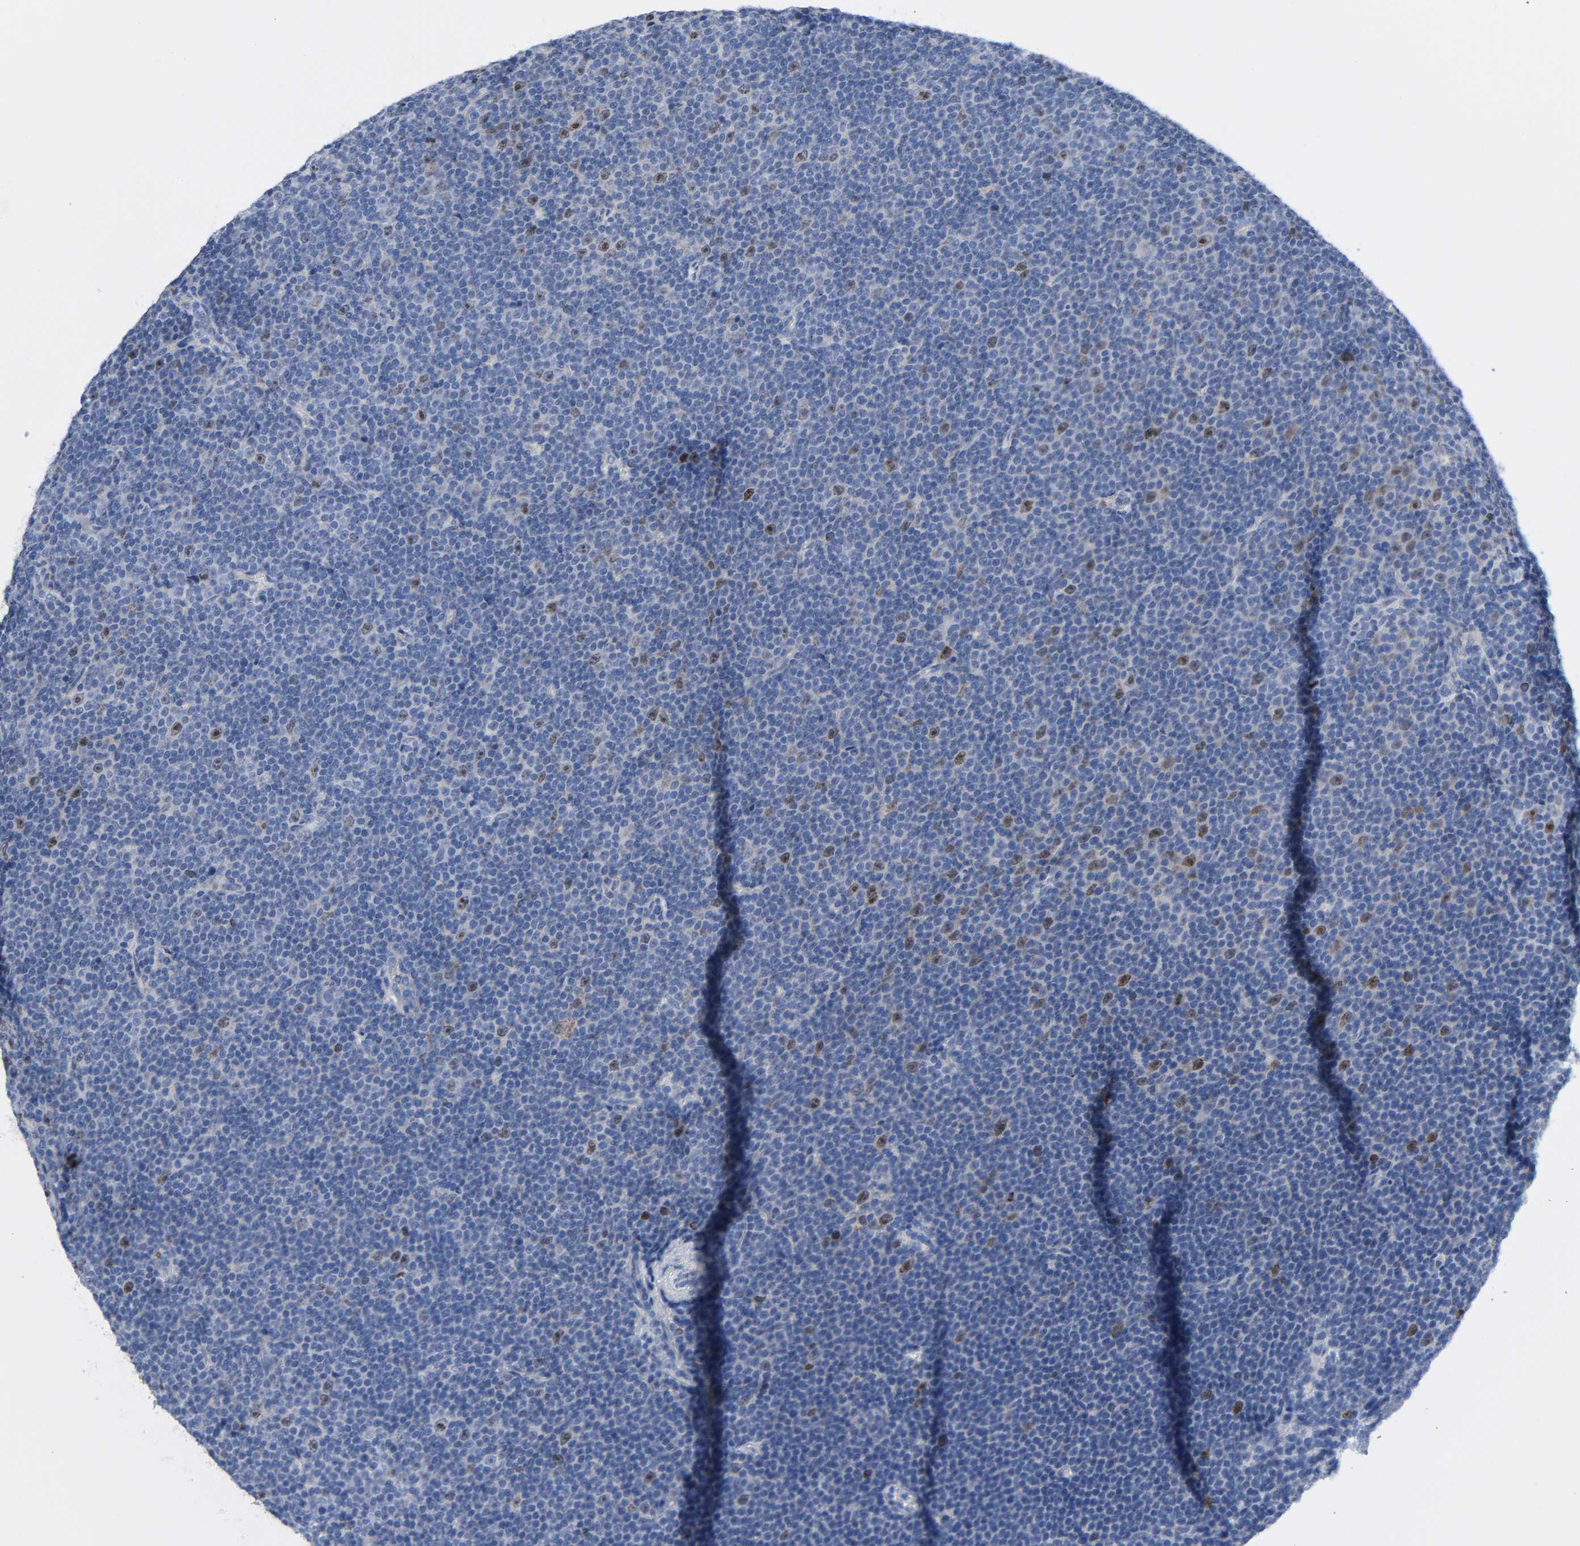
{"staining": {"intensity": "negative", "quantity": "none", "location": "none"}, "tissue": "lymphoma", "cell_type": "Tumor cells", "image_type": "cancer", "snomed": [{"axis": "morphology", "description": "Malignant lymphoma, non-Hodgkin's type, Low grade"}, {"axis": "topography", "description": "Lymph node"}], "caption": "Tumor cells show no significant protein expression in malignant lymphoma, non-Hodgkin's type (low-grade).", "gene": "BIRC5", "patient": {"sex": "female", "age": 67}}